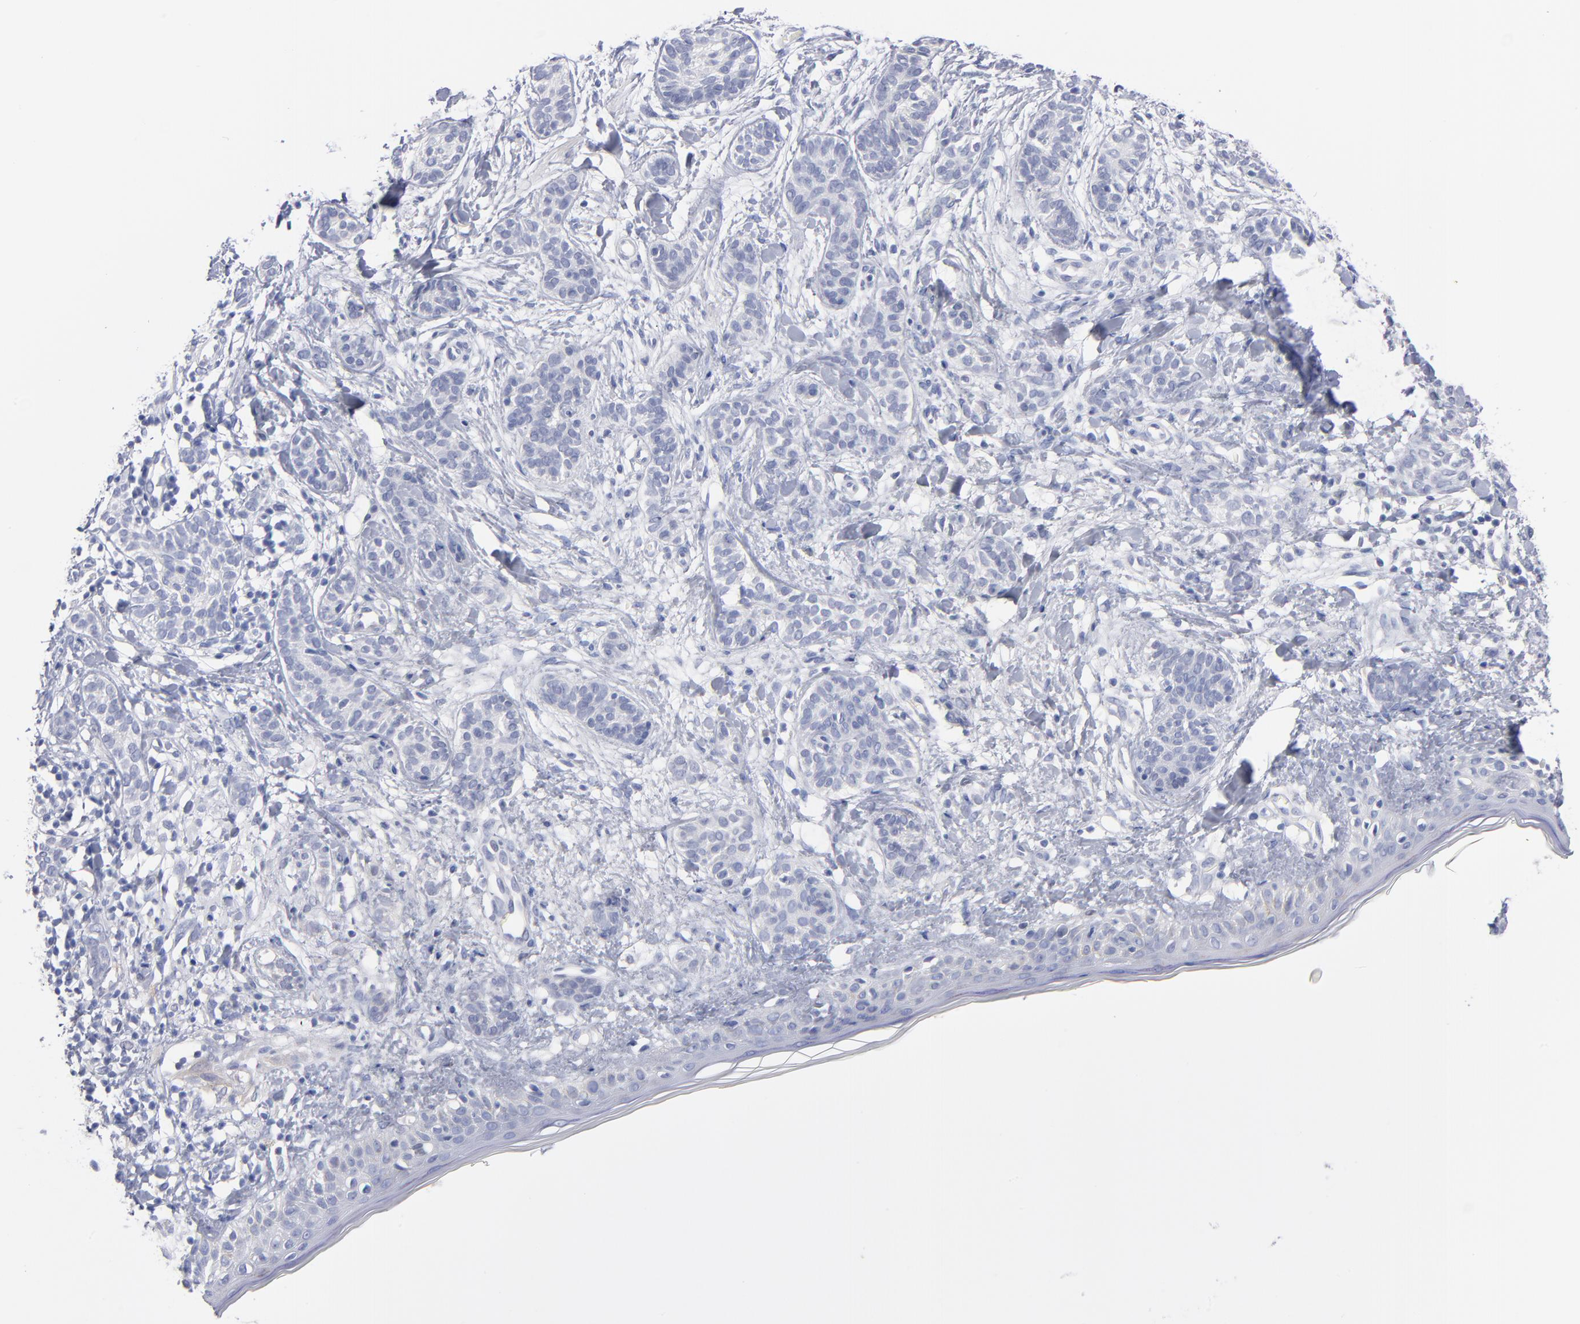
{"staining": {"intensity": "negative", "quantity": "none", "location": "none"}, "tissue": "skin cancer", "cell_type": "Tumor cells", "image_type": "cancer", "snomed": [{"axis": "morphology", "description": "Normal tissue, NOS"}, {"axis": "morphology", "description": "Basal cell carcinoma"}, {"axis": "topography", "description": "Skin"}], "caption": "Immunohistochemical staining of basal cell carcinoma (skin) demonstrates no significant staining in tumor cells.", "gene": "BID", "patient": {"sex": "male", "age": 63}}